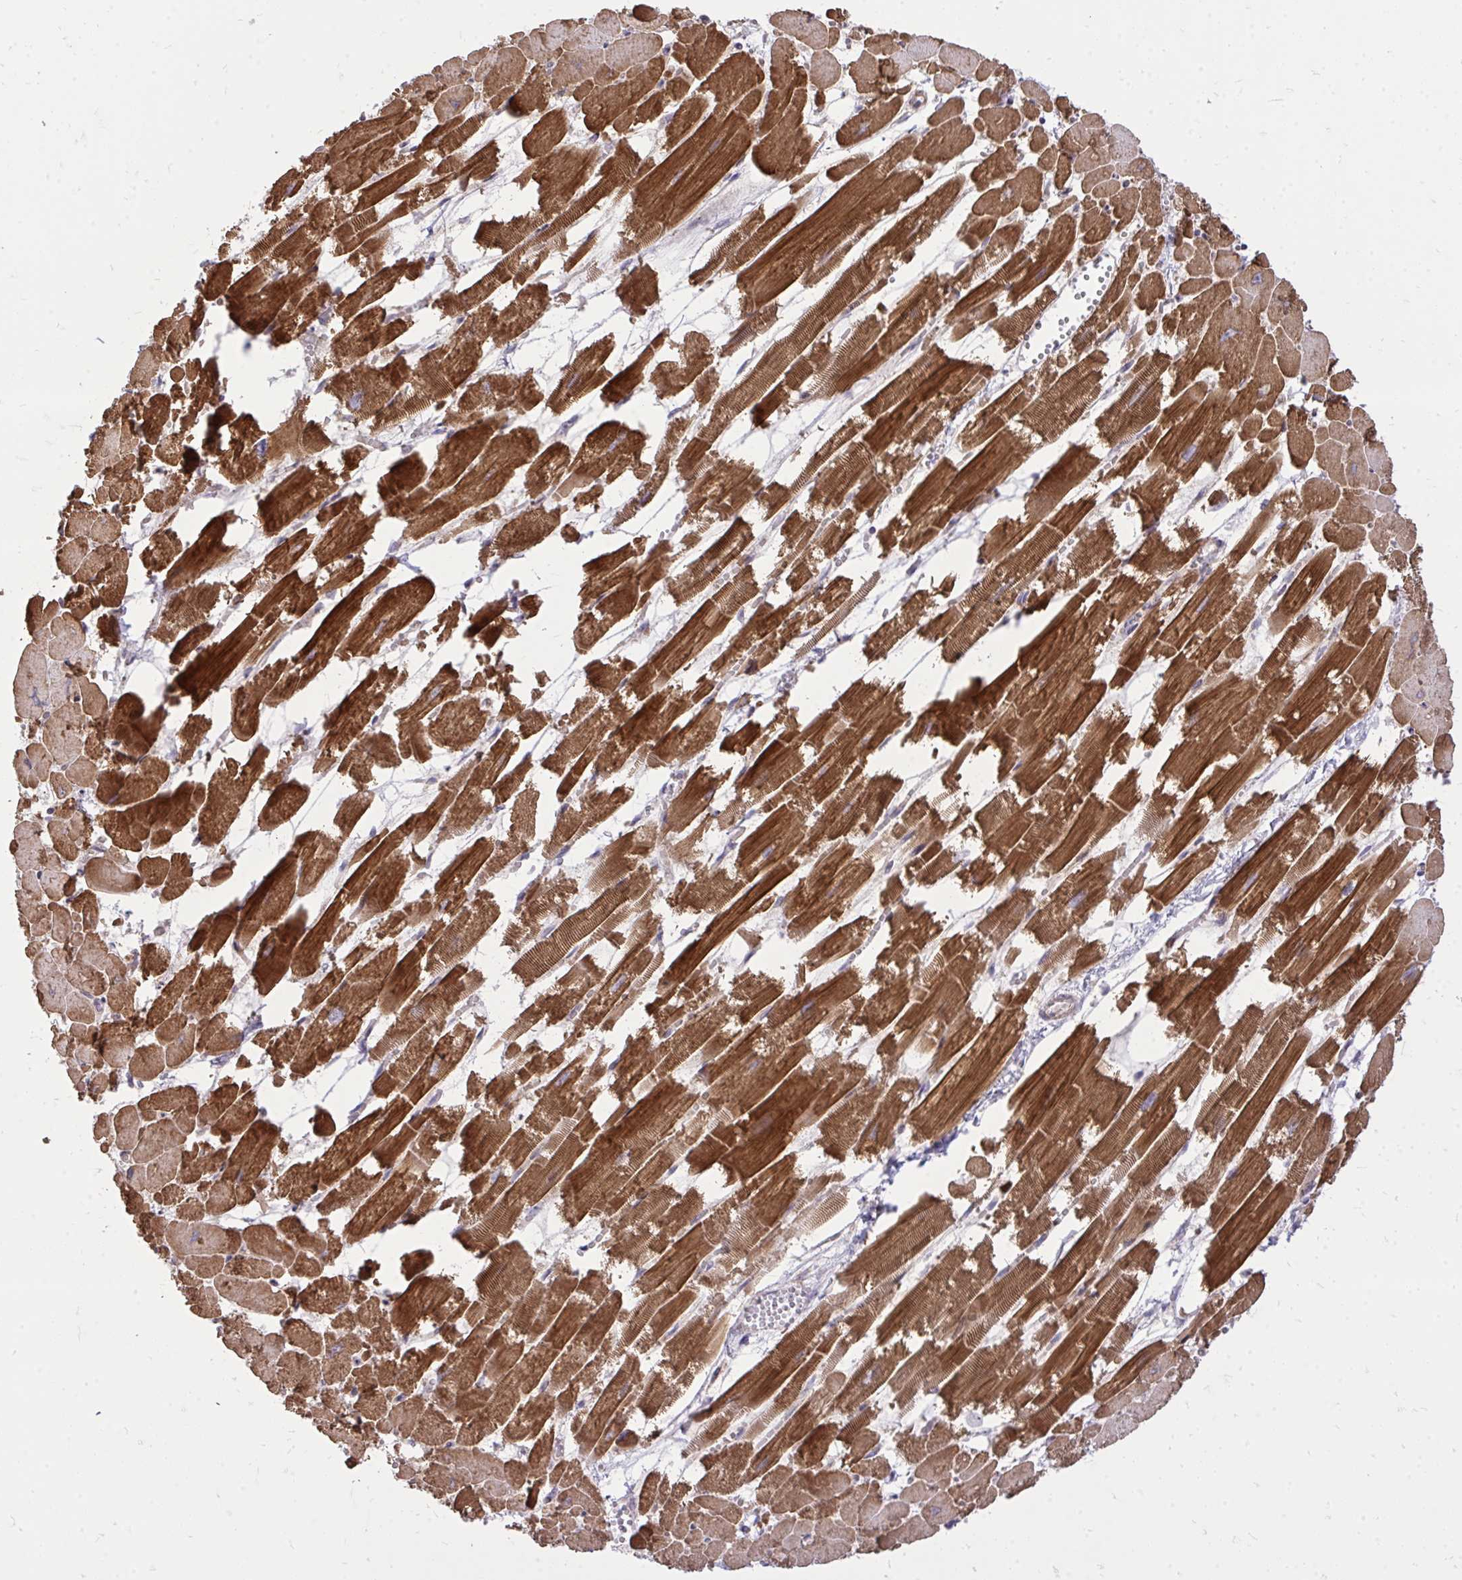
{"staining": {"intensity": "strong", "quantity": ">75%", "location": "cytoplasmic/membranous"}, "tissue": "heart muscle", "cell_type": "Cardiomyocytes", "image_type": "normal", "snomed": [{"axis": "morphology", "description": "Normal tissue, NOS"}, {"axis": "topography", "description": "Heart"}], "caption": "Immunohistochemical staining of benign human heart muscle demonstrates >75% levels of strong cytoplasmic/membranous protein staining in about >75% of cardiomyocytes.", "gene": "SLC7A5", "patient": {"sex": "female", "age": 52}}